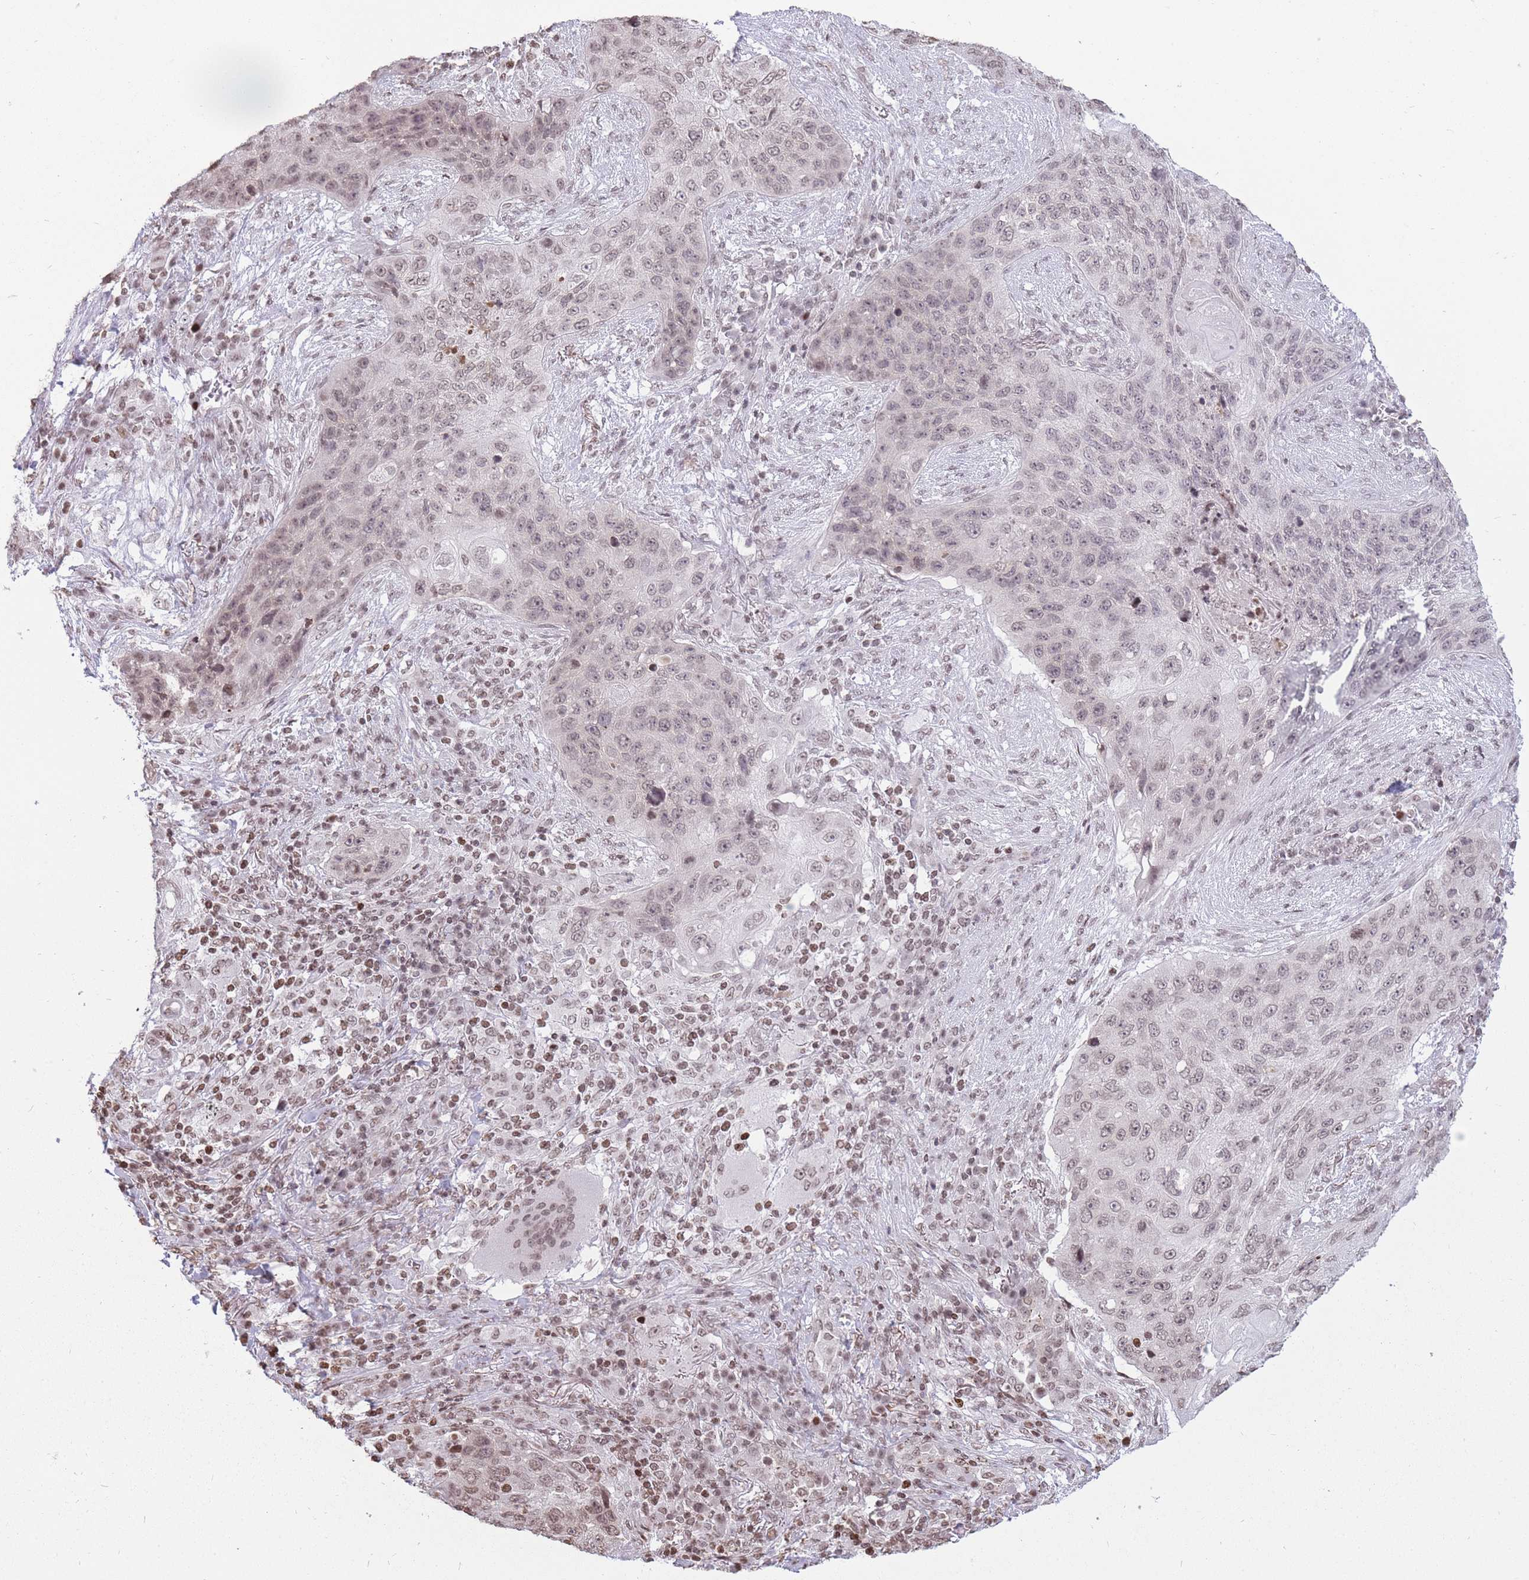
{"staining": {"intensity": "weak", "quantity": "25%-75%", "location": "nuclear"}, "tissue": "lung cancer", "cell_type": "Tumor cells", "image_type": "cancer", "snomed": [{"axis": "morphology", "description": "Squamous cell carcinoma, NOS"}, {"axis": "topography", "description": "Lung"}], "caption": "DAB immunohistochemical staining of human squamous cell carcinoma (lung) exhibits weak nuclear protein positivity in about 25%-75% of tumor cells.", "gene": "SHISAL1", "patient": {"sex": "female", "age": 63}}